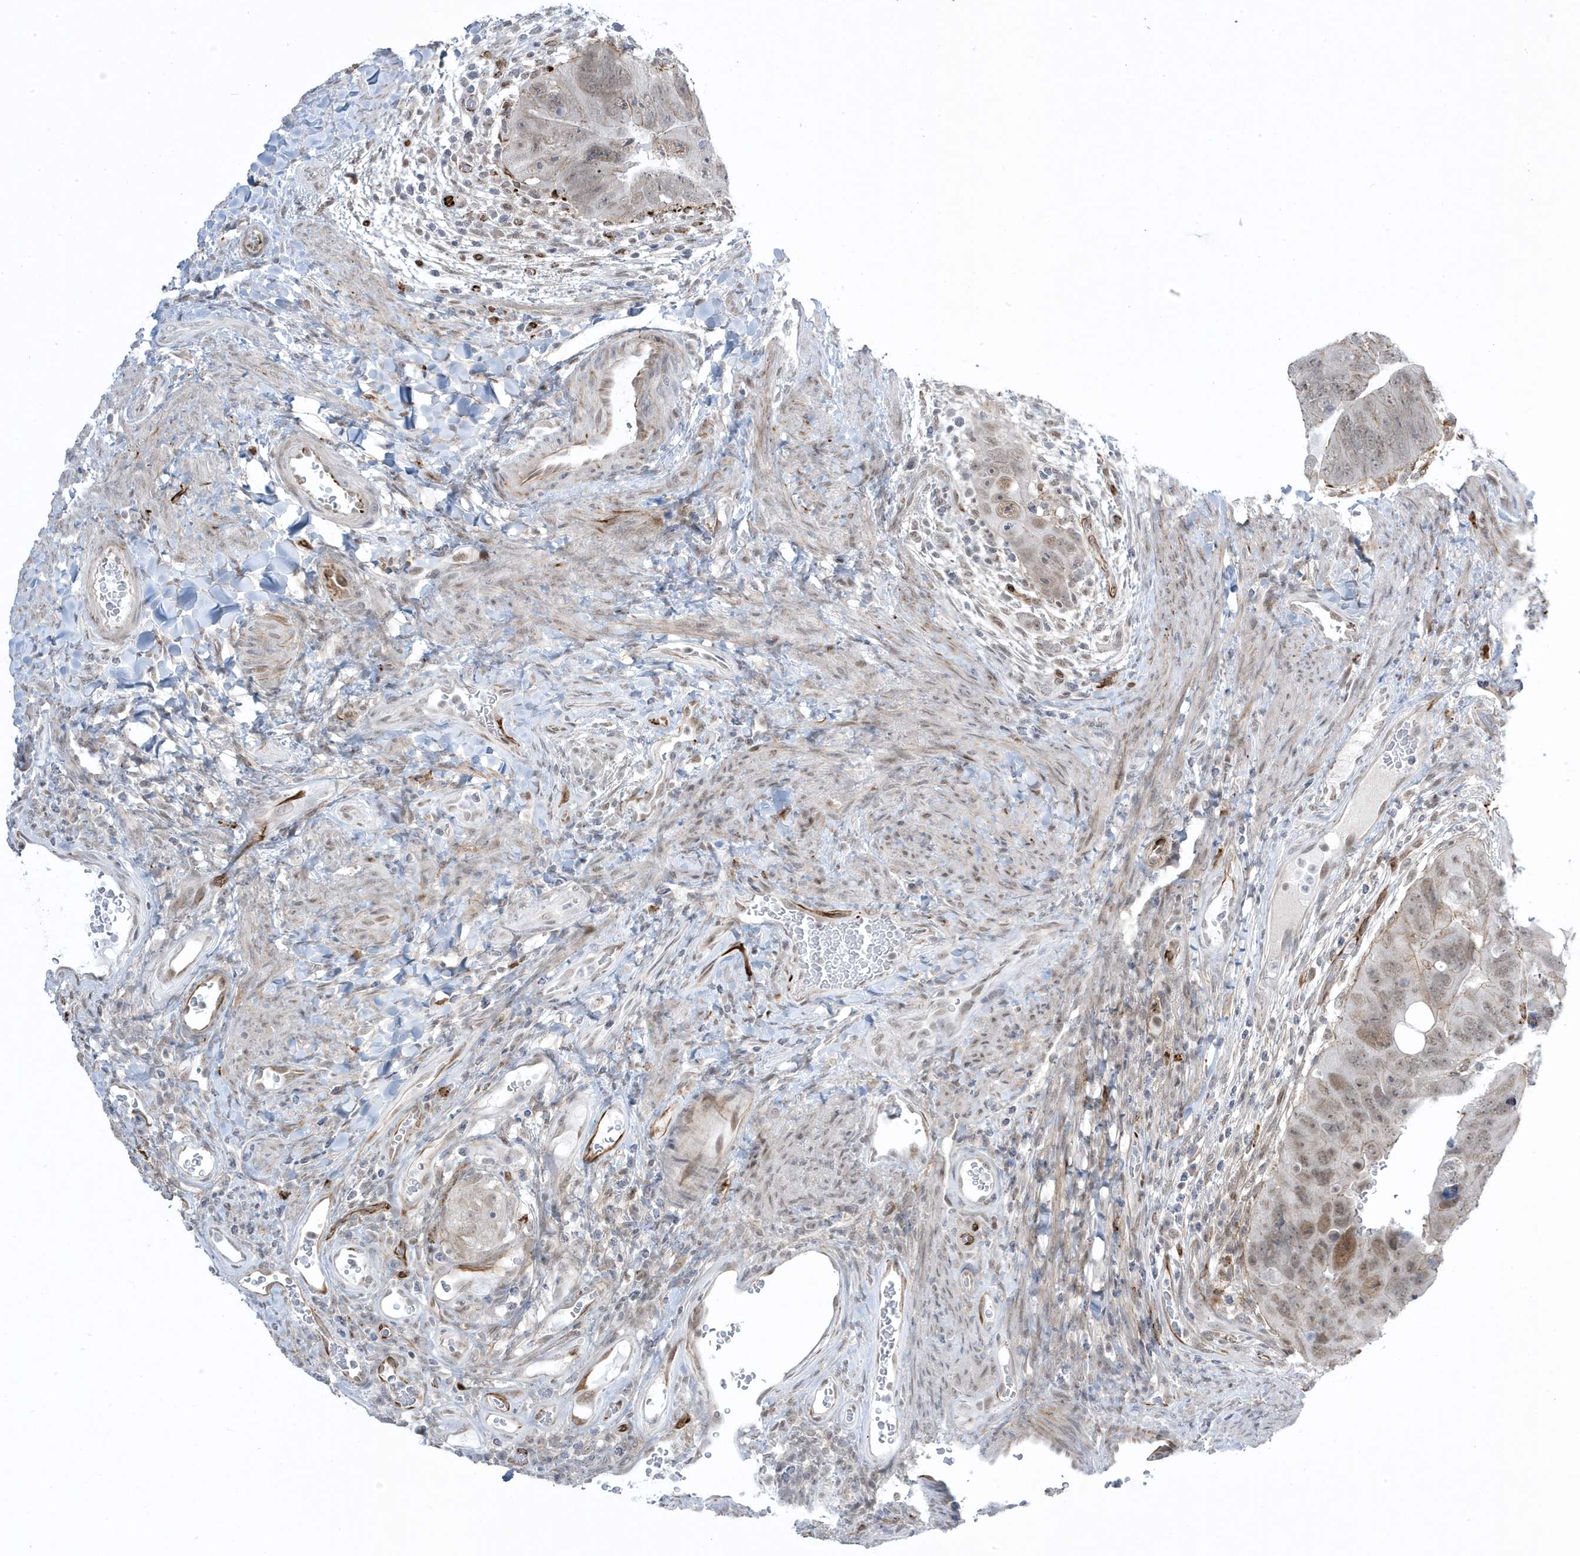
{"staining": {"intensity": "moderate", "quantity": ">75%", "location": "nuclear"}, "tissue": "colorectal cancer", "cell_type": "Tumor cells", "image_type": "cancer", "snomed": [{"axis": "morphology", "description": "Adenocarcinoma, NOS"}, {"axis": "topography", "description": "Rectum"}], "caption": "Colorectal cancer (adenocarcinoma) was stained to show a protein in brown. There is medium levels of moderate nuclear expression in approximately >75% of tumor cells. The staining was performed using DAB, with brown indicating positive protein expression. Nuclei are stained blue with hematoxylin.", "gene": "ADAMTSL3", "patient": {"sex": "male", "age": 59}}